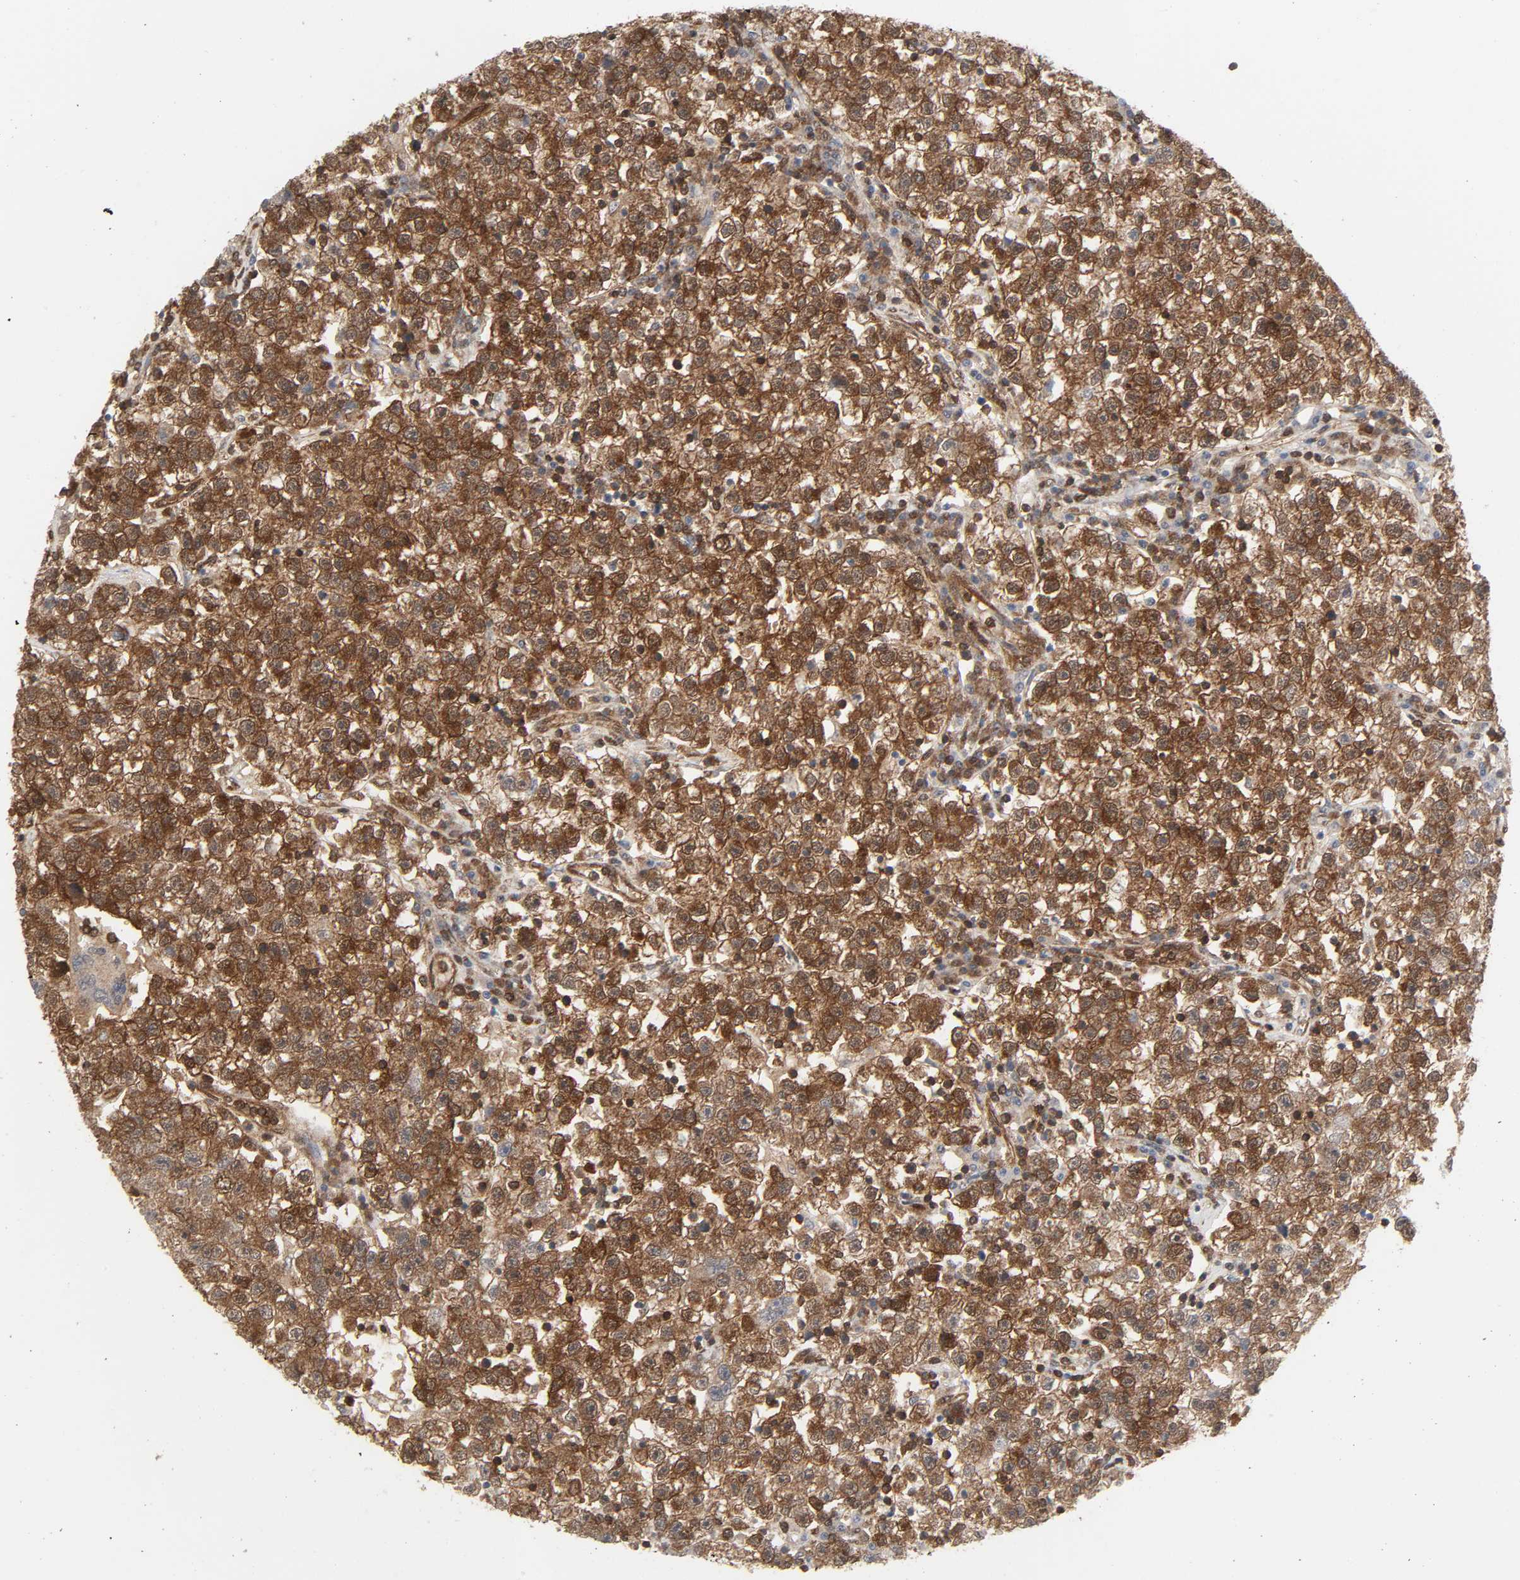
{"staining": {"intensity": "strong", "quantity": ">75%", "location": "cytoplasmic/membranous"}, "tissue": "testis cancer", "cell_type": "Tumor cells", "image_type": "cancer", "snomed": [{"axis": "morphology", "description": "Seminoma, NOS"}, {"axis": "topography", "description": "Testis"}], "caption": "Tumor cells exhibit high levels of strong cytoplasmic/membranous expression in about >75% of cells in testis cancer.", "gene": "GSK3A", "patient": {"sex": "male", "age": 22}}